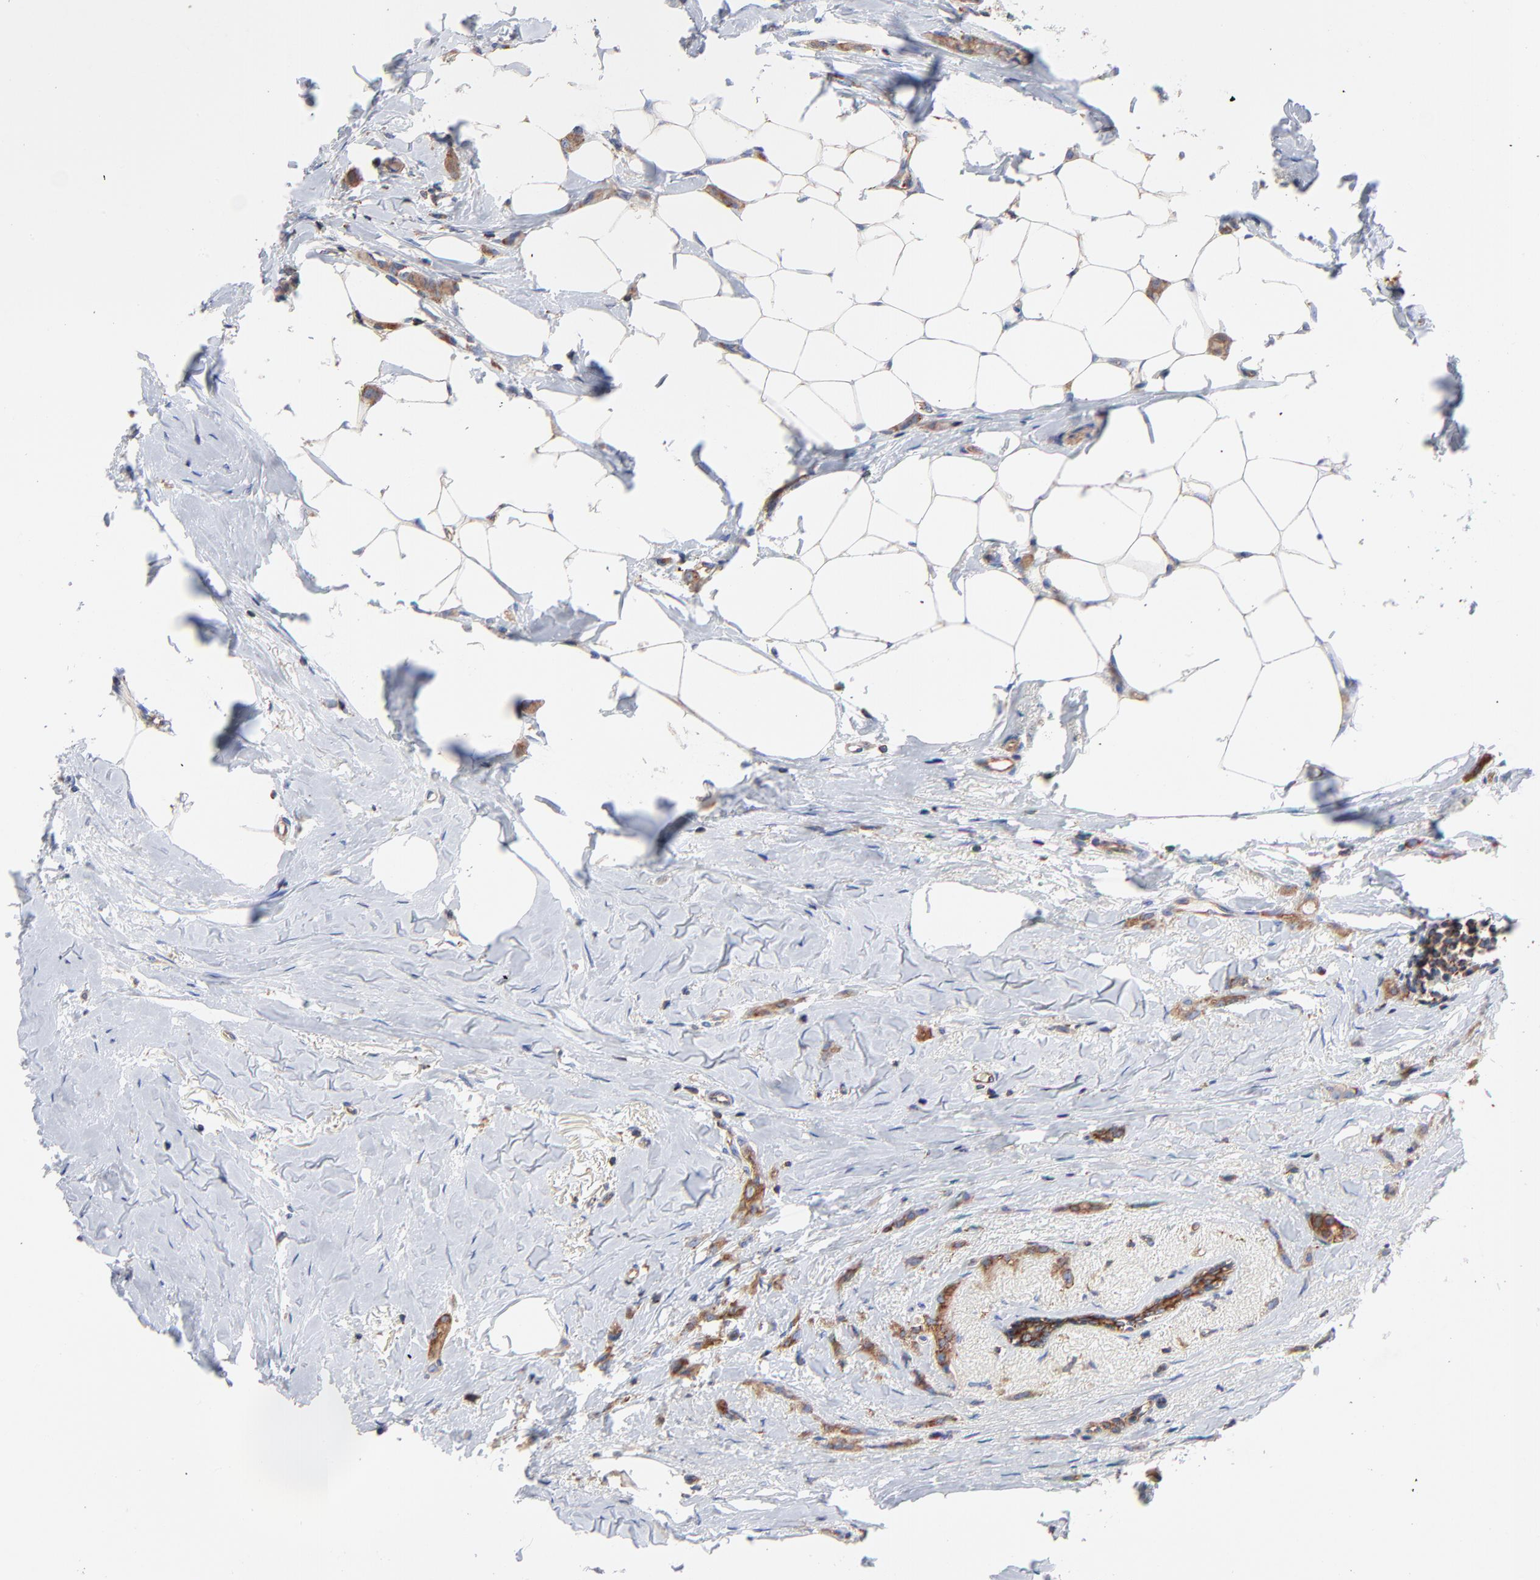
{"staining": {"intensity": "moderate", "quantity": ">75%", "location": "cytoplasmic/membranous"}, "tissue": "breast cancer", "cell_type": "Tumor cells", "image_type": "cancer", "snomed": [{"axis": "morphology", "description": "Lobular carcinoma"}, {"axis": "topography", "description": "Breast"}], "caption": "The micrograph reveals a brown stain indicating the presence of a protein in the cytoplasmic/membranous of tumor cells in breast cancer.", "gene": "CD2AP", "patient": {"sex": "female", "age": 55}}